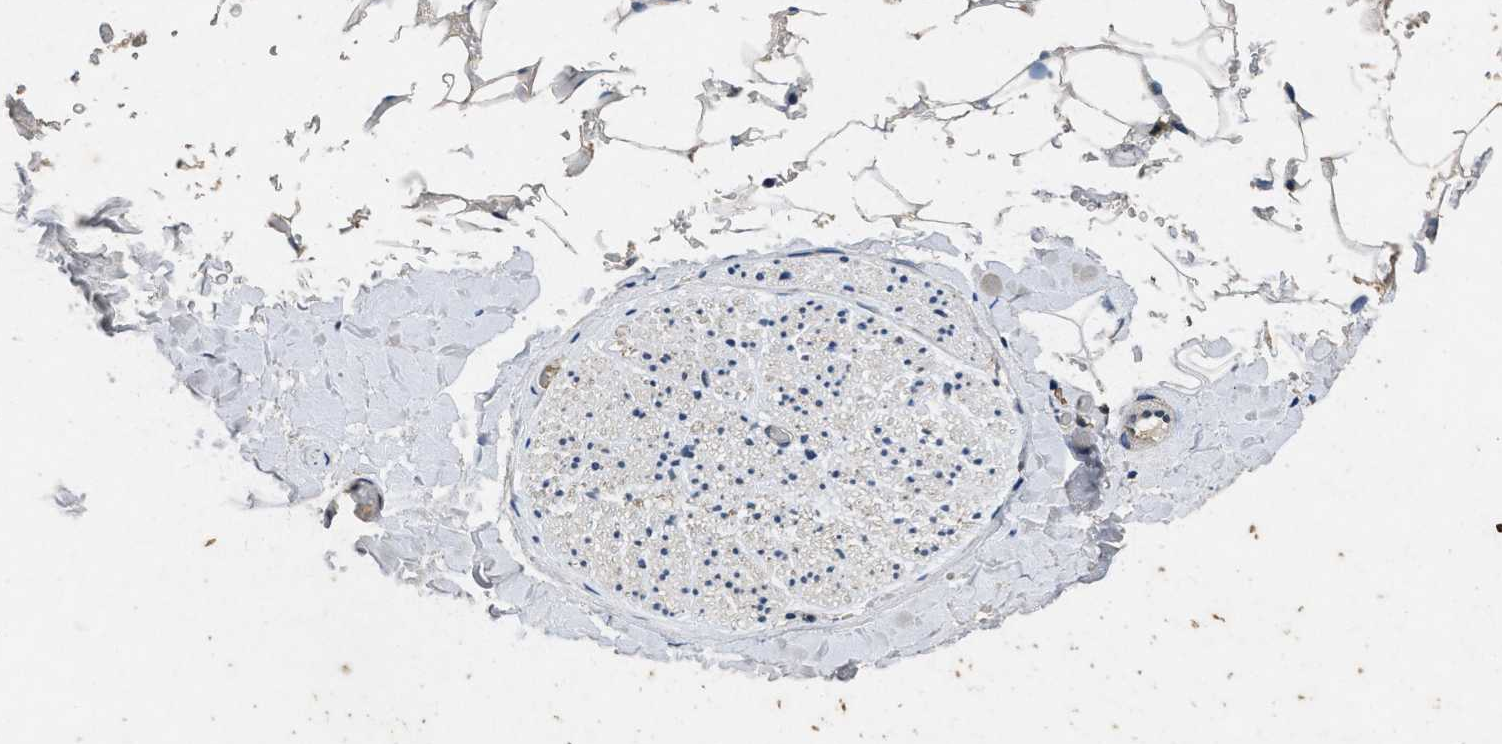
{"staining": {"intensity": "negative", "quantity": "none", "location": "none"}, "tissue": "adipose tissue", "cell_type": "Adipocytes", "image_type": "normal", "snomed": [{"axis": "morphology", "description": "Normal tissue, NOS"}, {"axis": "topography", "description": "Peripheral nerve tissue"}], "caption": "DAB (3,3'-diaminobenzidine) immunohistochemical staining of normal human adipose tissue demonstrates no significant positivity in adipocytes. Nuclei are stained in blue.", "gene": "PAPOLG", "patient": {"sex": "male", "age": 70}}